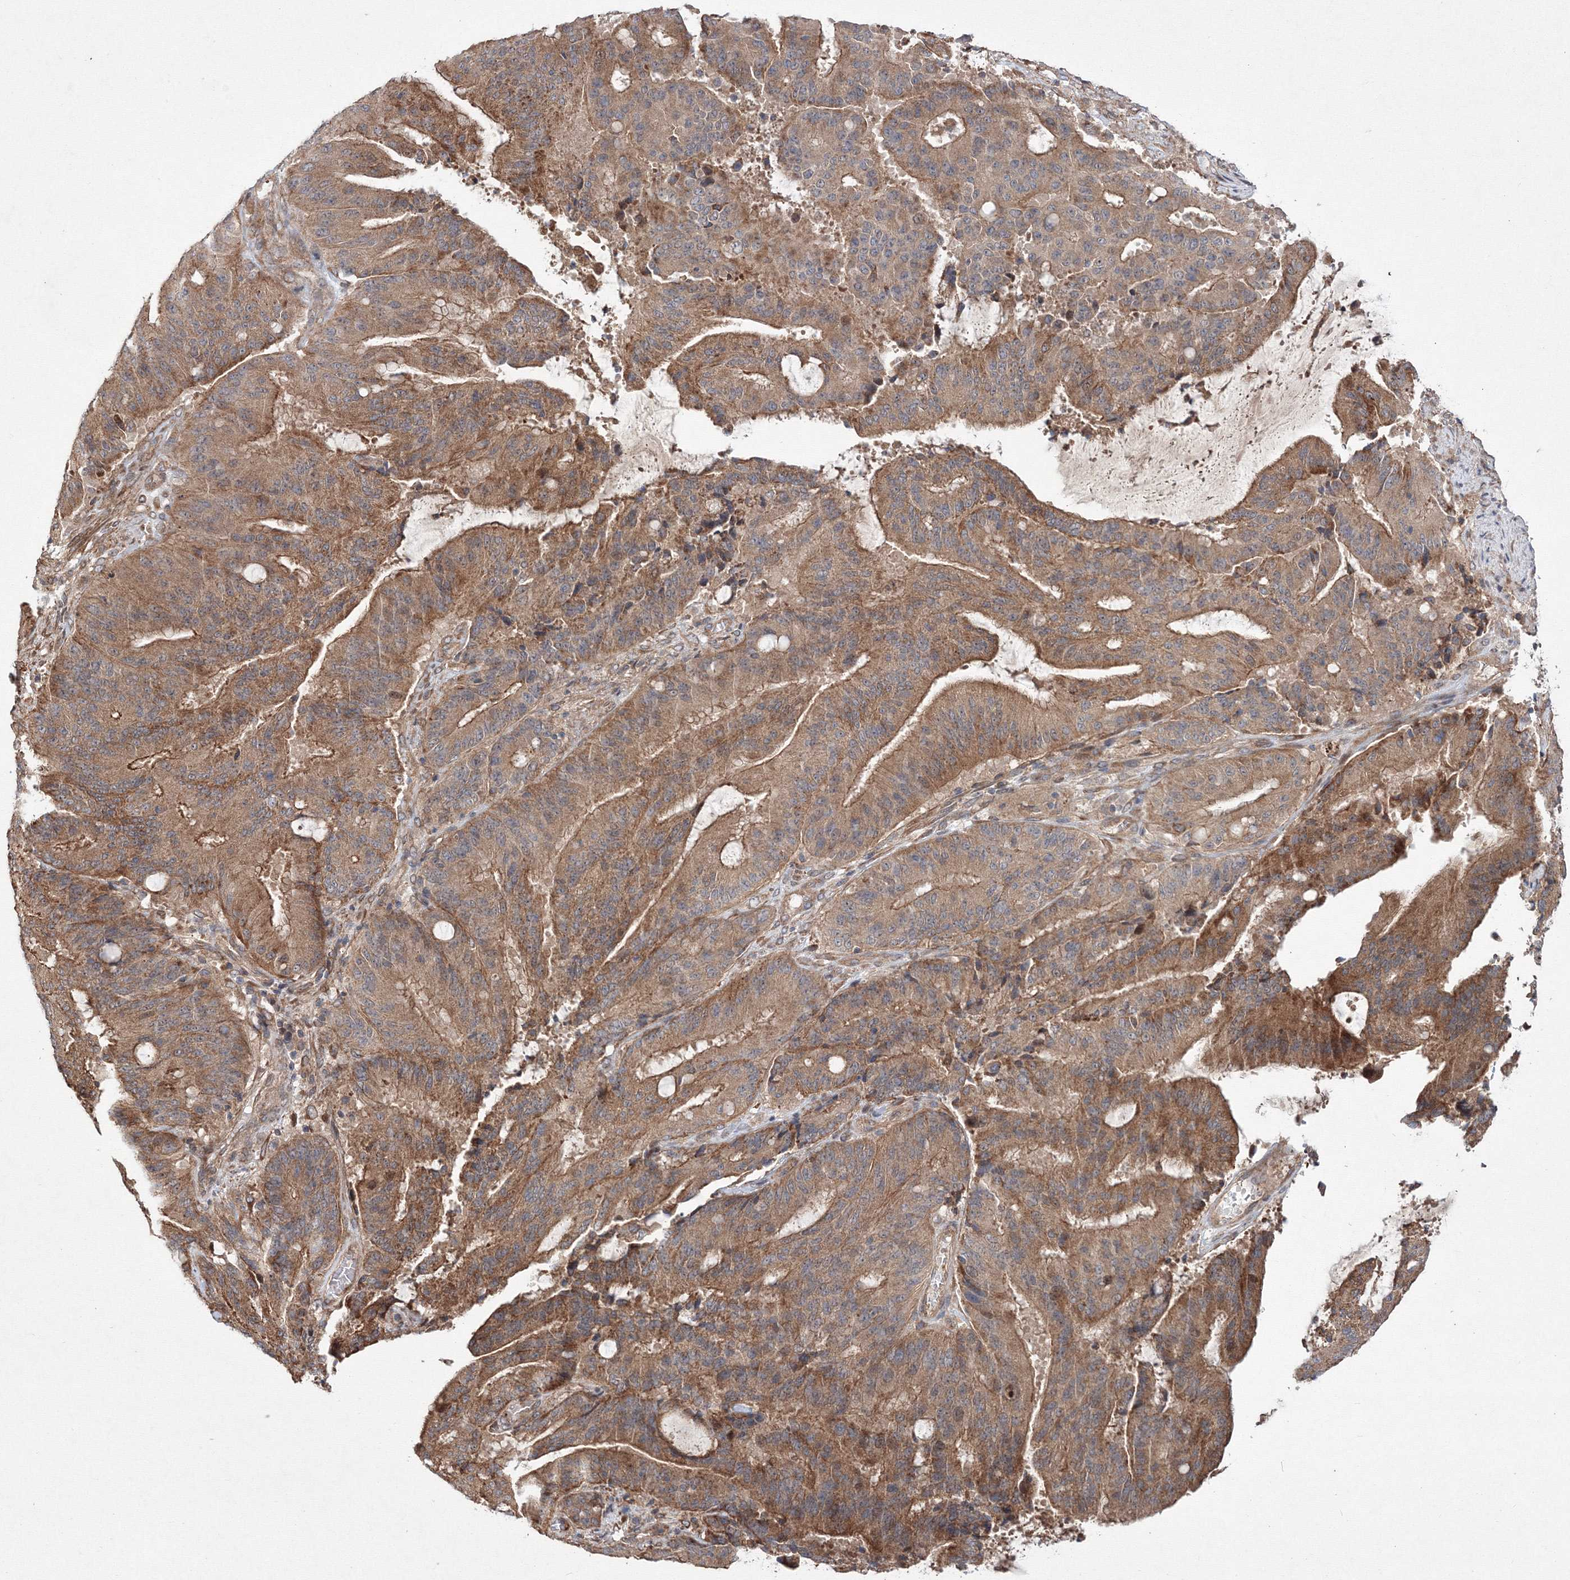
{"staining": {"intensity": "moderate", "quantity": ">75%", "location": "cytoplasmic/membranous"}, "tissue": "liver cancer", "cell_type": "Tumor cells", "image_type": "cancer", "snomed": [{"axis": "morphology", "description": "Normal tissue, NOS"}, {"axis": "morphology", "description": "Cholangiocarcinoma"}, {"axis": "topography", "description": "Liver"}, {"axis": "topography", "description": "Peripheral nerve tissue"}], "caption": "Liver cancer was stained to show a protein in brown. There is medium levels of moderate cytoplasmic/membranous positivity in approximately >75% of tumor cells.", "gene": "RANBP3L", "patient": {"sex": "female", "age": 73}}